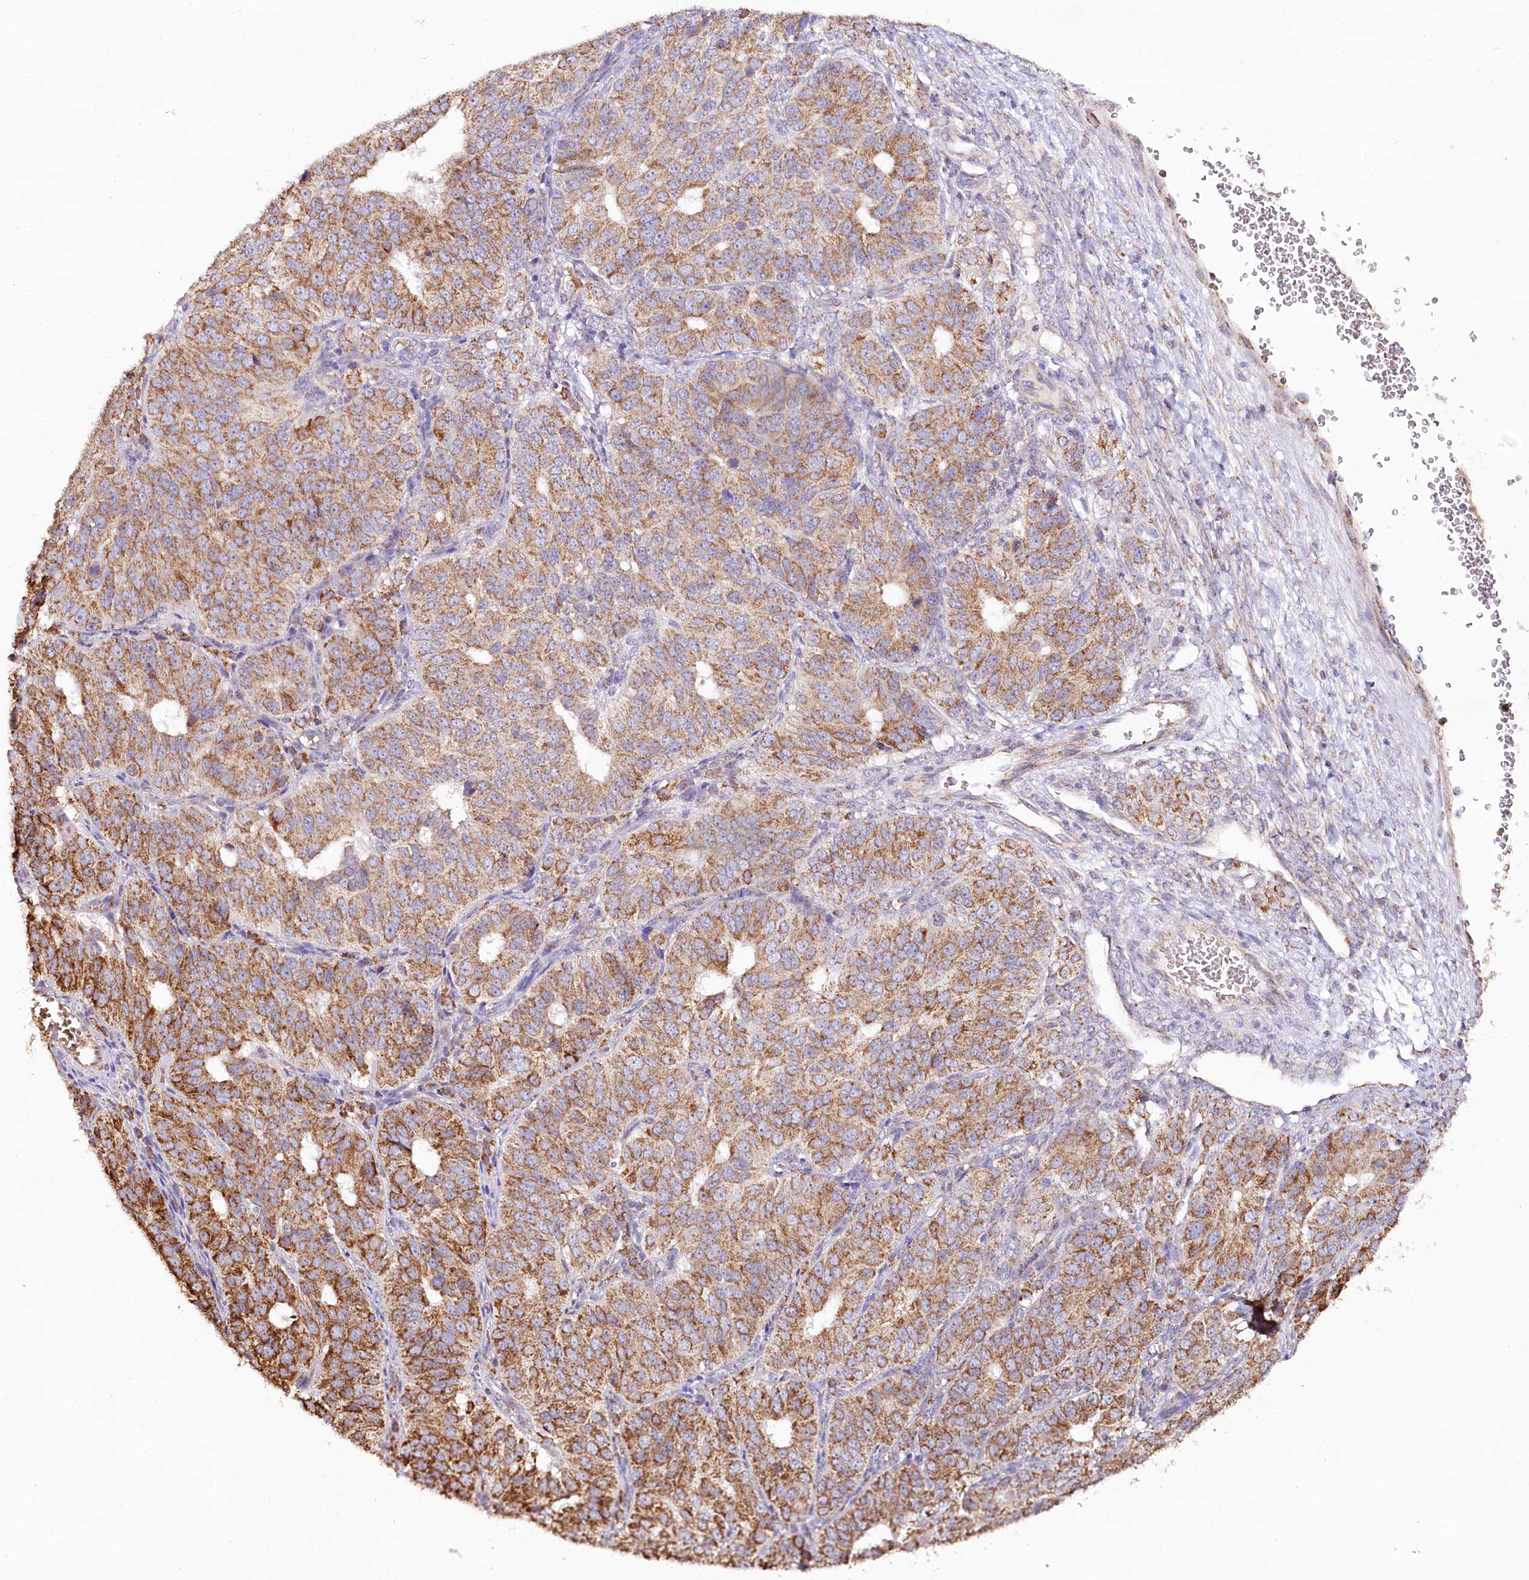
{"staining": {"intensity": "moderate", "quantity": "25%-75%", "location": "cytoplasmic/membranous"}, "tissue": "ovarian cancer", "cell_type": "Tumor cells", "image_type": "cancer", "snomed": [{"axis": "morphology", "description": "Carcinoma, endometroid"}, {"axis": "topography", "description": "Ovary"}], "caption": "Endometroid carcinoma (ovarian) stained with DAB (3,3'-diaminobenzidine) immunohistochemistry (IHC) reveals medium levels of moderate cytoplasmic/membranous expression in about 25%-75% of tumor cells. Immunohistochemistry stains the protein of interest in brown and the nuclei are stained blue.", "gene": "MMP25", "patient": {"sex": "female", "age": 51}}